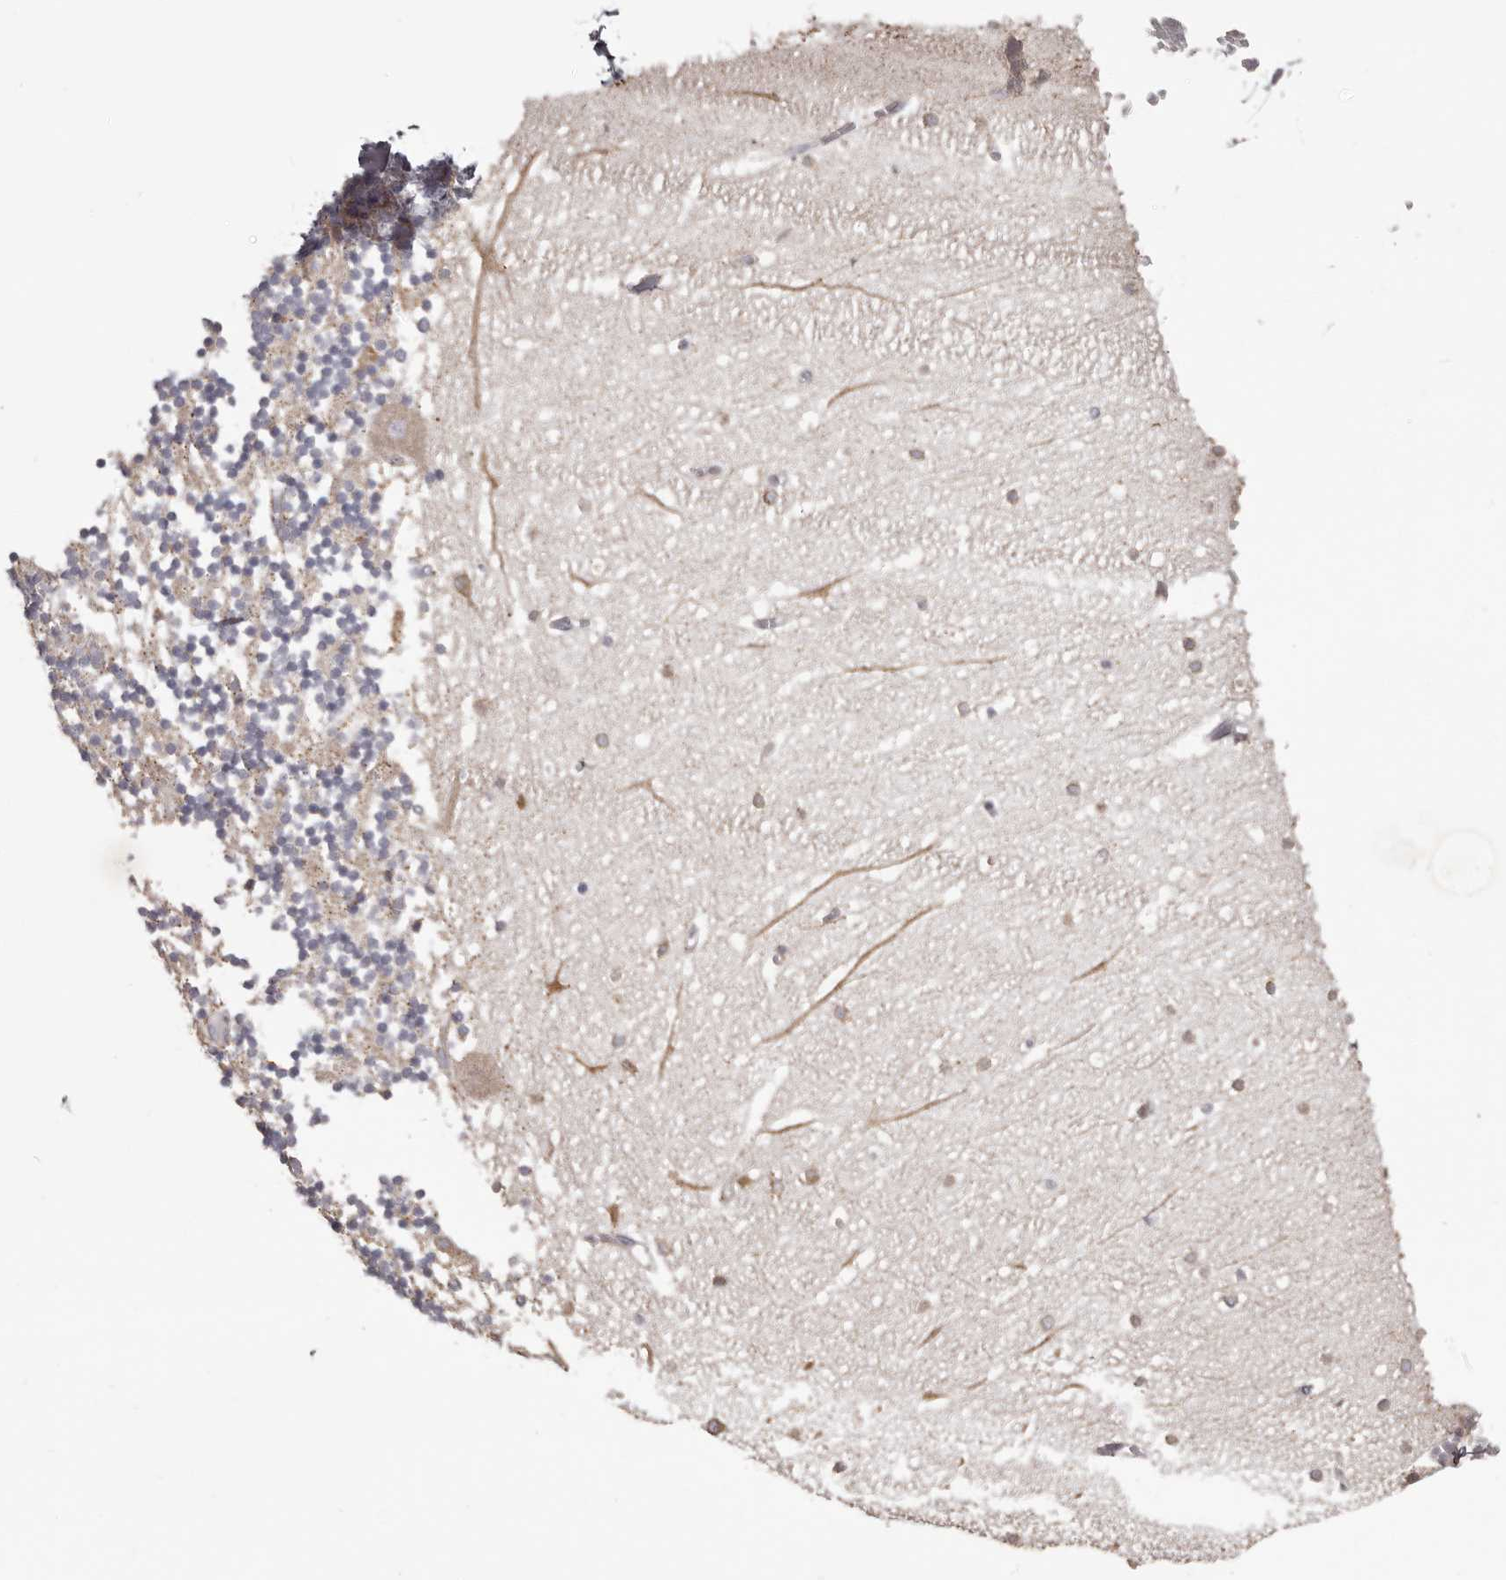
{"staining": {"intensity": "negative", "quantity": "none", "location": "none"}, "tissue": "cerebellum", "cell_type": "Cells in granular layer", "image_type": "normal", "snomed": [{"axis": "morphology", "description": "Normal tissue, NOS"}, {"axis": "topography", "description": "Cerebellum"}], "caption": "Immunohistochemistry (IHC) of unremarkable cerebellum demonstrates no staining in cells in granular layer.", "gene": "PIGX", "patient": {"sex": "female", "age": 28}}